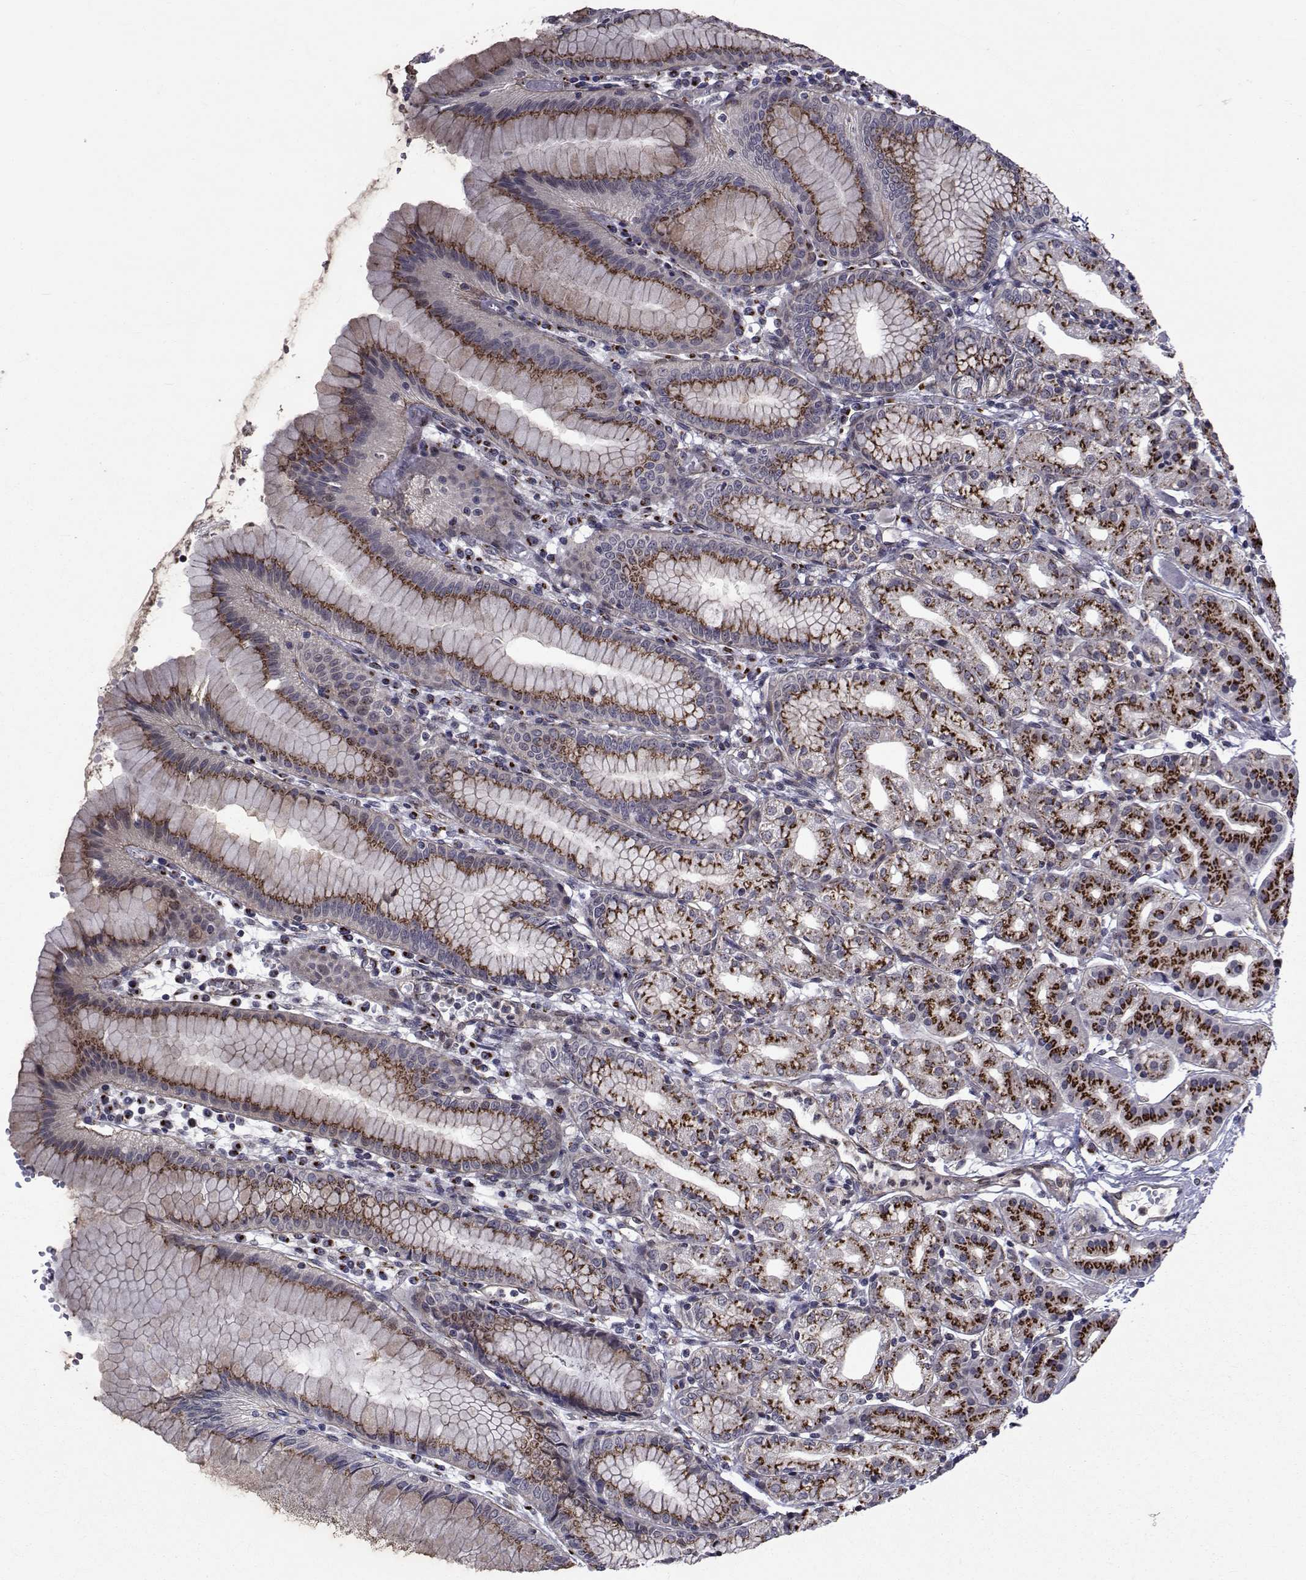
{"staining": {"intensity": "strong", "quantity": ">75%", "location": "cytoplasmic/membranous"}, "tissue": "stomach", "cell_type": "Glandular cells", "image_type": "normal", "snomed": [{"axis": "morphology", "description": "Normal tissue, NOS"}, {"axis": "topography", "description": "Skeletal muscle"}, {"axis": "topography", "description": "Stomach"}], "caption": "Protein expression analysis of normal human stomach reveals strong cytoplasmic/membranous expression in about >75% of glandular cells.", "gene": "ATP6V1C2", "patient": {"sex": "female", "age": 57}}